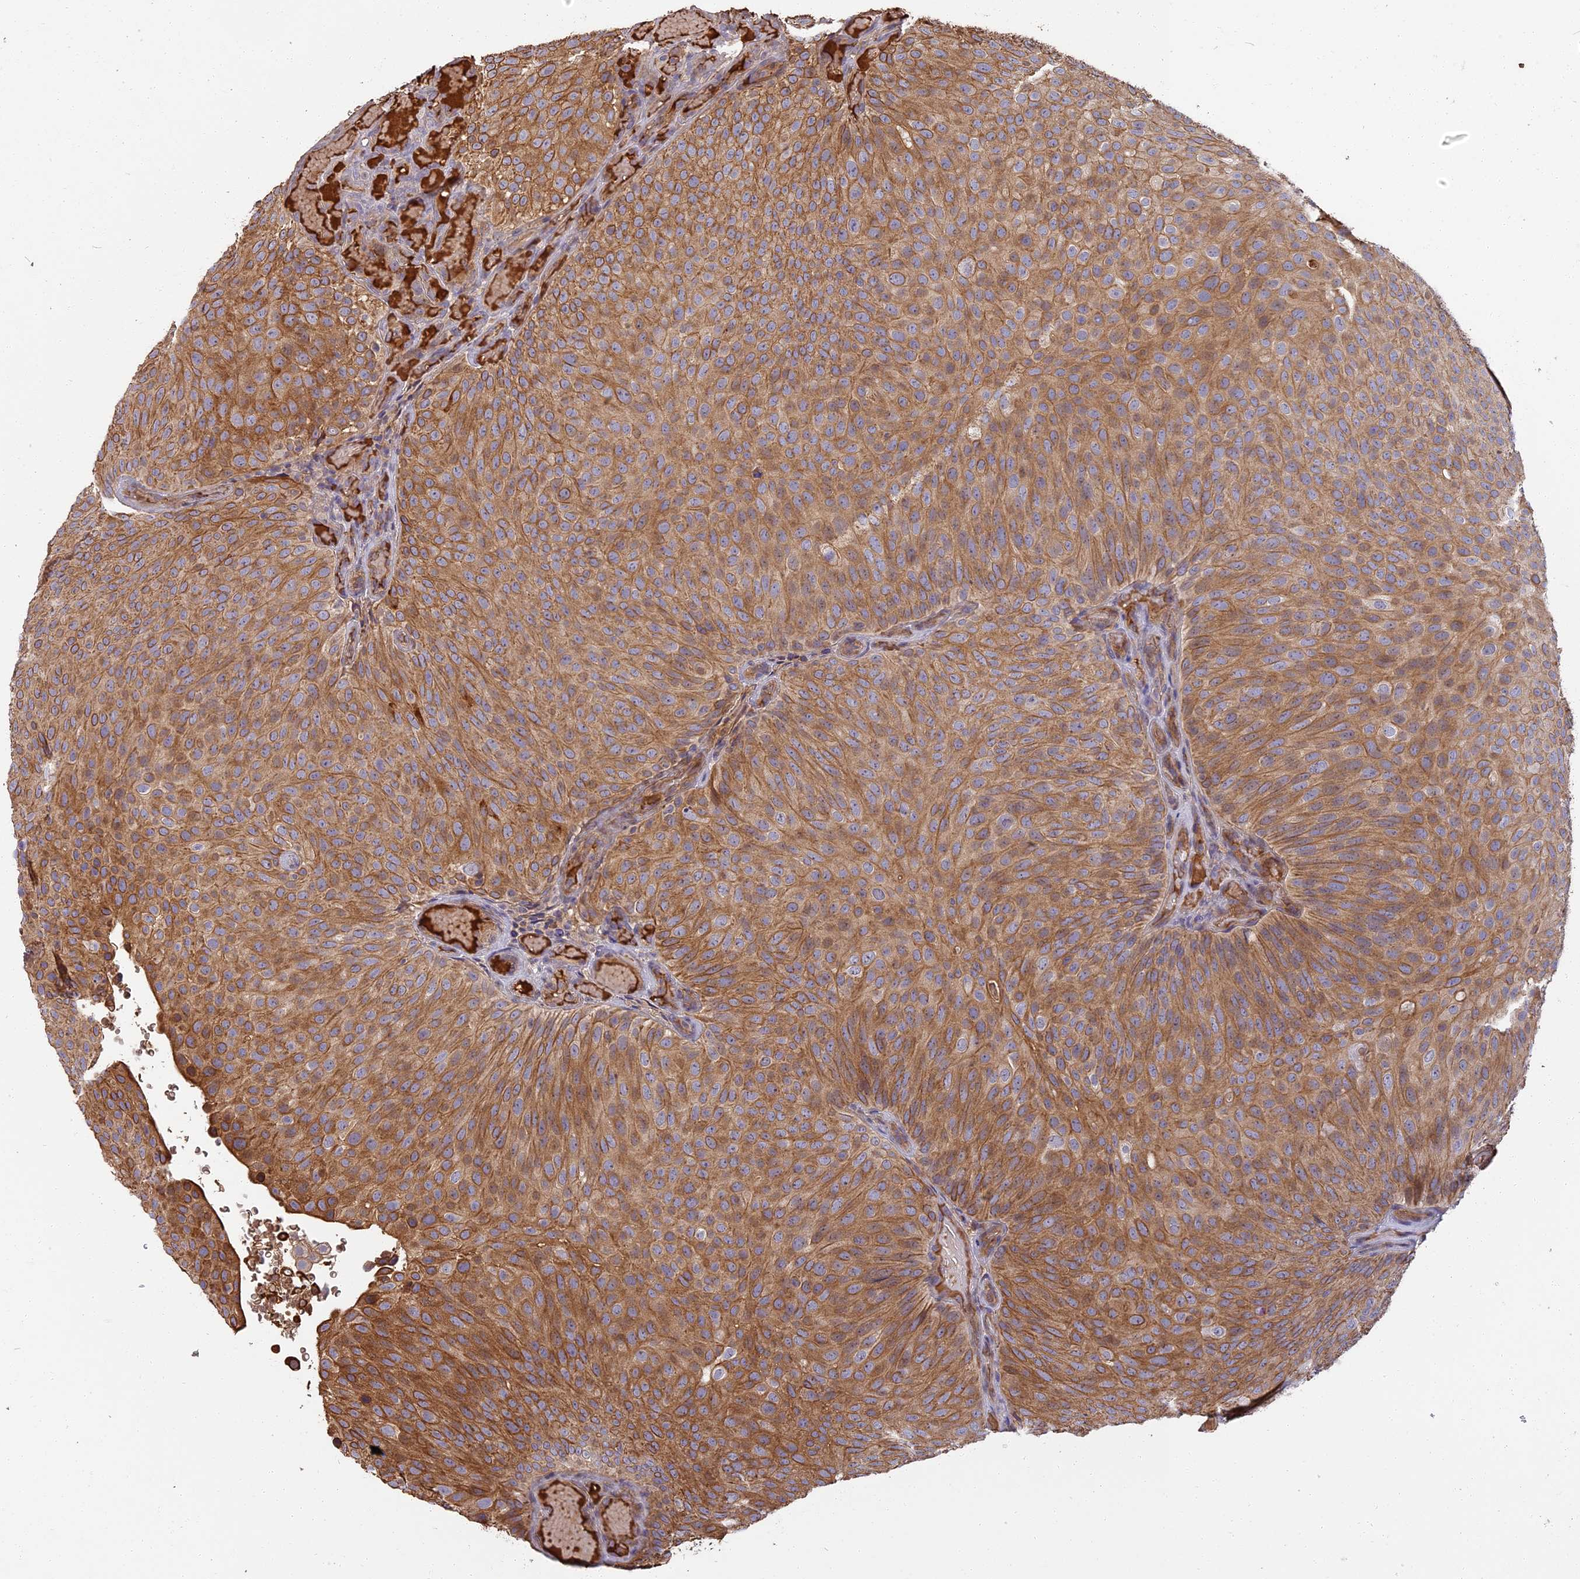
{"staining": {"intensity": "strong", "quantity": ">75%", "location": "cytoplasmic/membranous"}, "tissue": "urothelial cancer", "cell_type": "Tumor cells", "image_type": "cancer", "snomed": [{"axis": "morphology", "description": "Urothelial carcinoma, Low grade"}, {"axis": "topography", "description": "Urinary bladder"}], "caption": "This micrograph demonstrates low-grade urothelial carcinoma stained with immunohistochemistry to label a protein in brown. The cytoplasmic/membranous of tumor cells show strong positivity for the protein. Nuclei are counter-stained blue.", "gene": "ERMAP", "patient": {"sex": "male", "age": 78}}